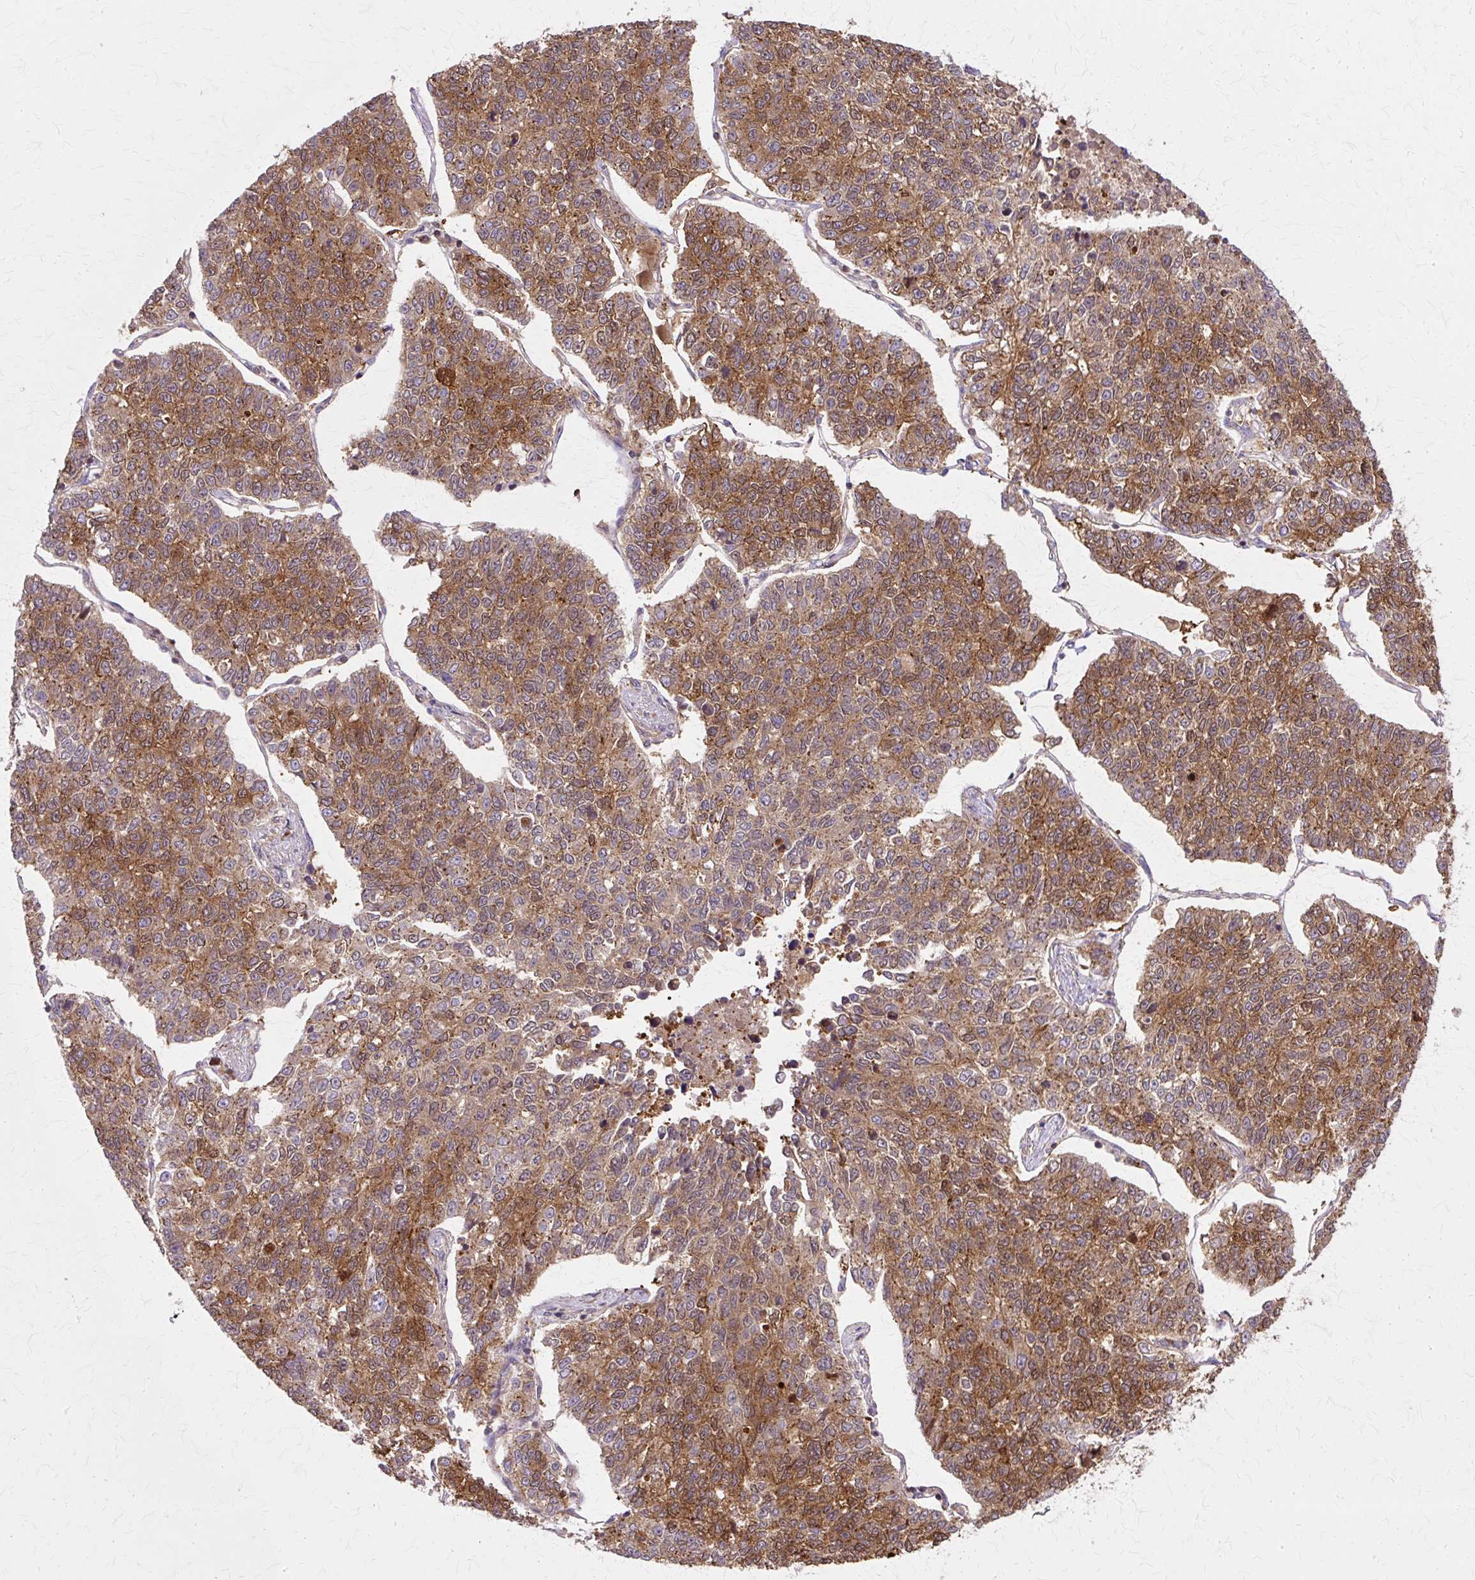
{"staining": {"intensity": "strong", "quantity": ">75%", "location": "cytoplasmic/membranous"}, "tissue": "lung cancer", "cell_type": "Tumor cells", "image_type": "cancer", "snomed": [{"axis": "morphology", "description": "Adenocarcinoma, NOS"}, {"axis": "topography", "description": "Lung"}], "caption": "High-magnification brightfield microscopy of lung adenocarcinoma stained with DAB (3,3'-diaminobenzidine) (brown) and counterstained with hematoxylin (blue). tumor cells exhibit strong cytoplasmic/membranous expression is present in about>75% of cells.", "gene": "COPB1", "patient": {"sex": "male", "age": 49}}